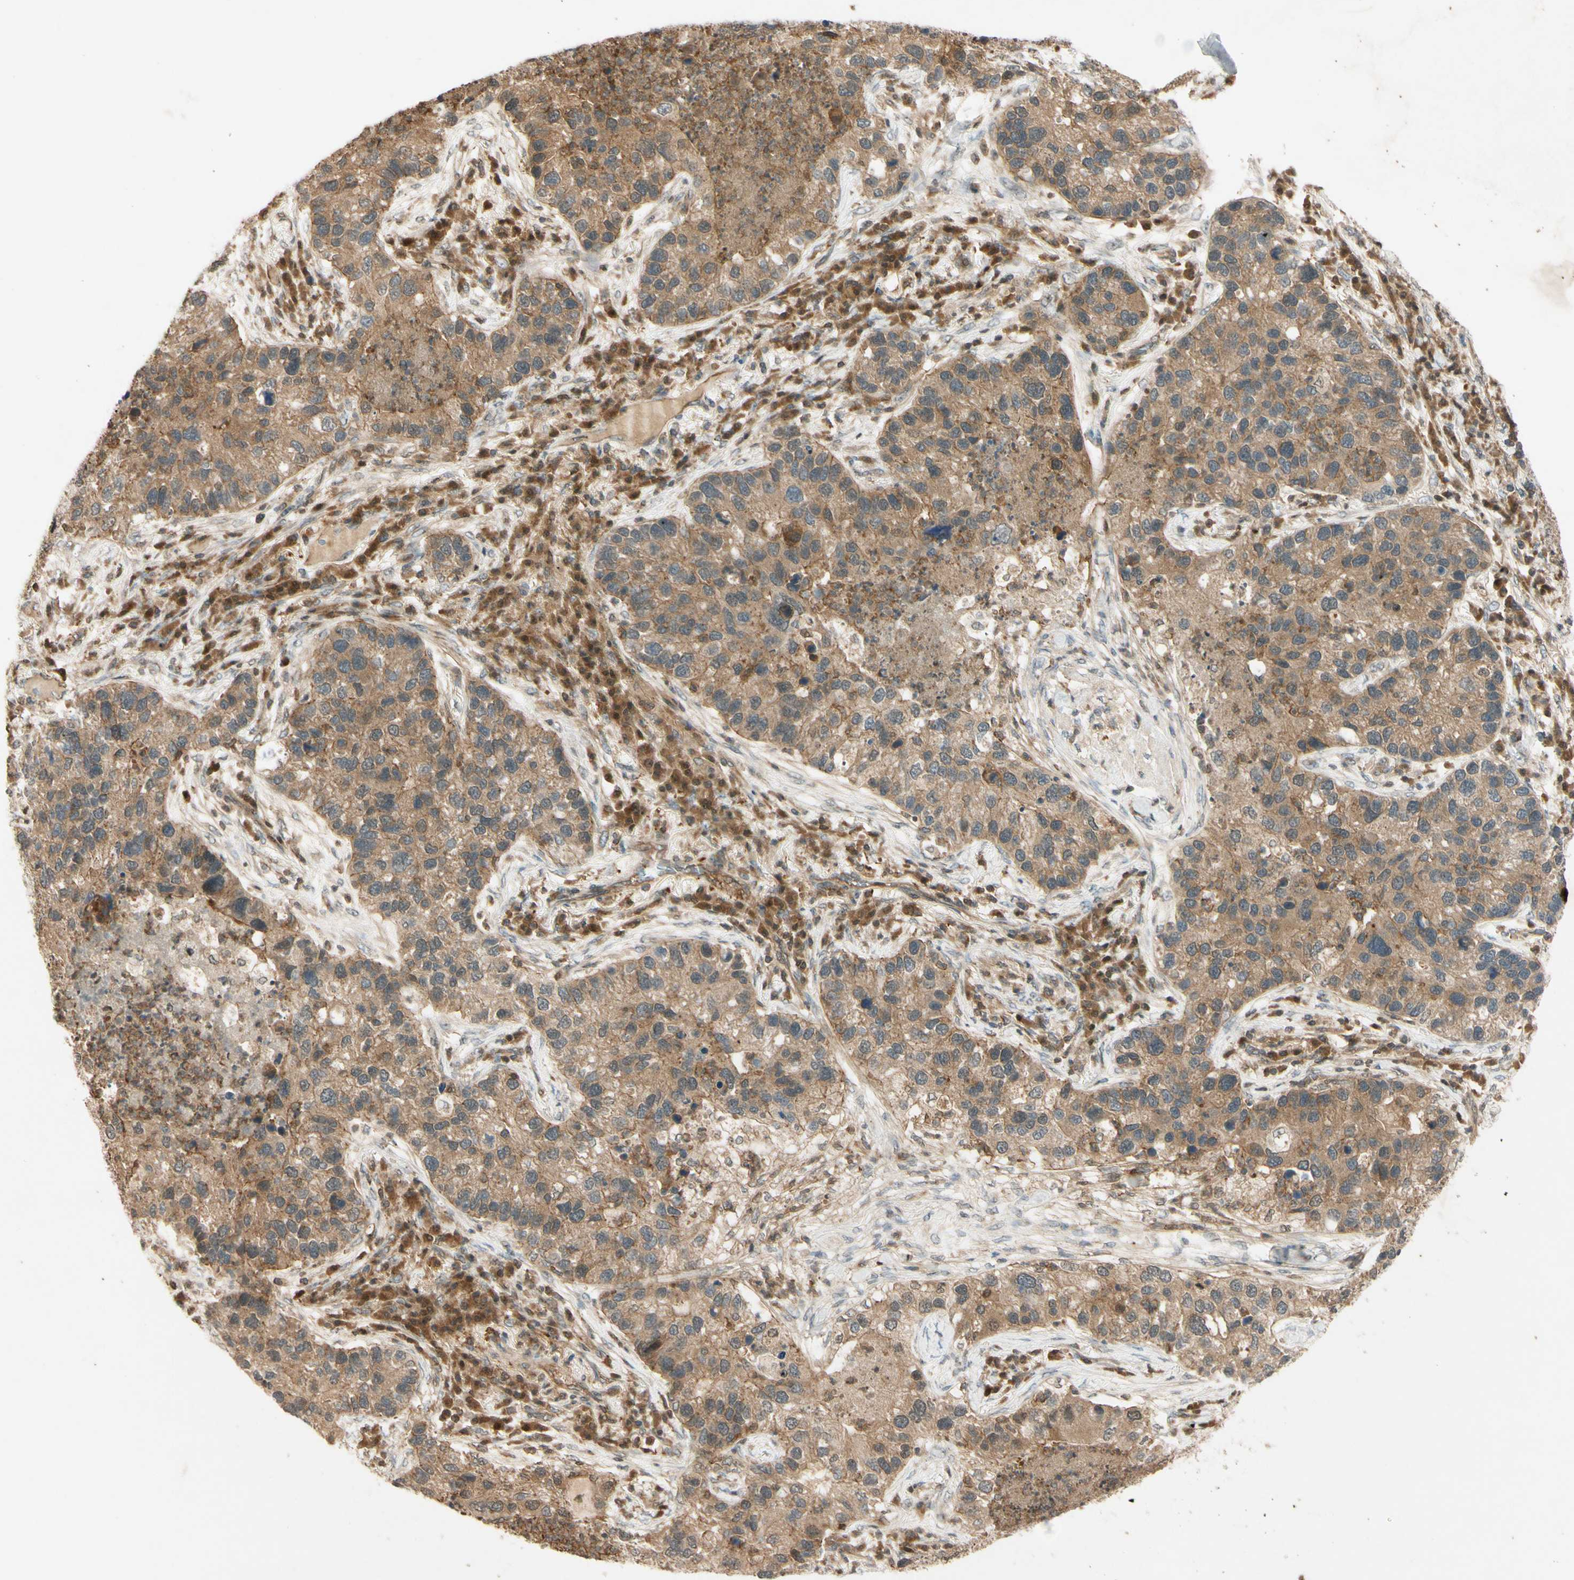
{"staining": {"intensity": "moderate", "quantity": ">75%", "location": "cytoplasmic/membranous"}, "tissue": "lung cancer", "cell_type": "Tumor cells", "image_type": "cancer", "snomed": [{"axis": "morphology", "description": "Normal tissue, NOS"}, {"axis": "morphology", "description": "Adenocarcinoma, NOS"}, {"axis": "topography", "description": "Bronchus"}, {"axis": "topography", "description": "Lung"}], "caption": "This is an image of IHC staining of lung adenocarcinoma, which shows moderate expression in the cytoplasmic/membranous of tumor cells.", "gene": "EPHA8", "patient": {"sex": "male", "age": 54}}